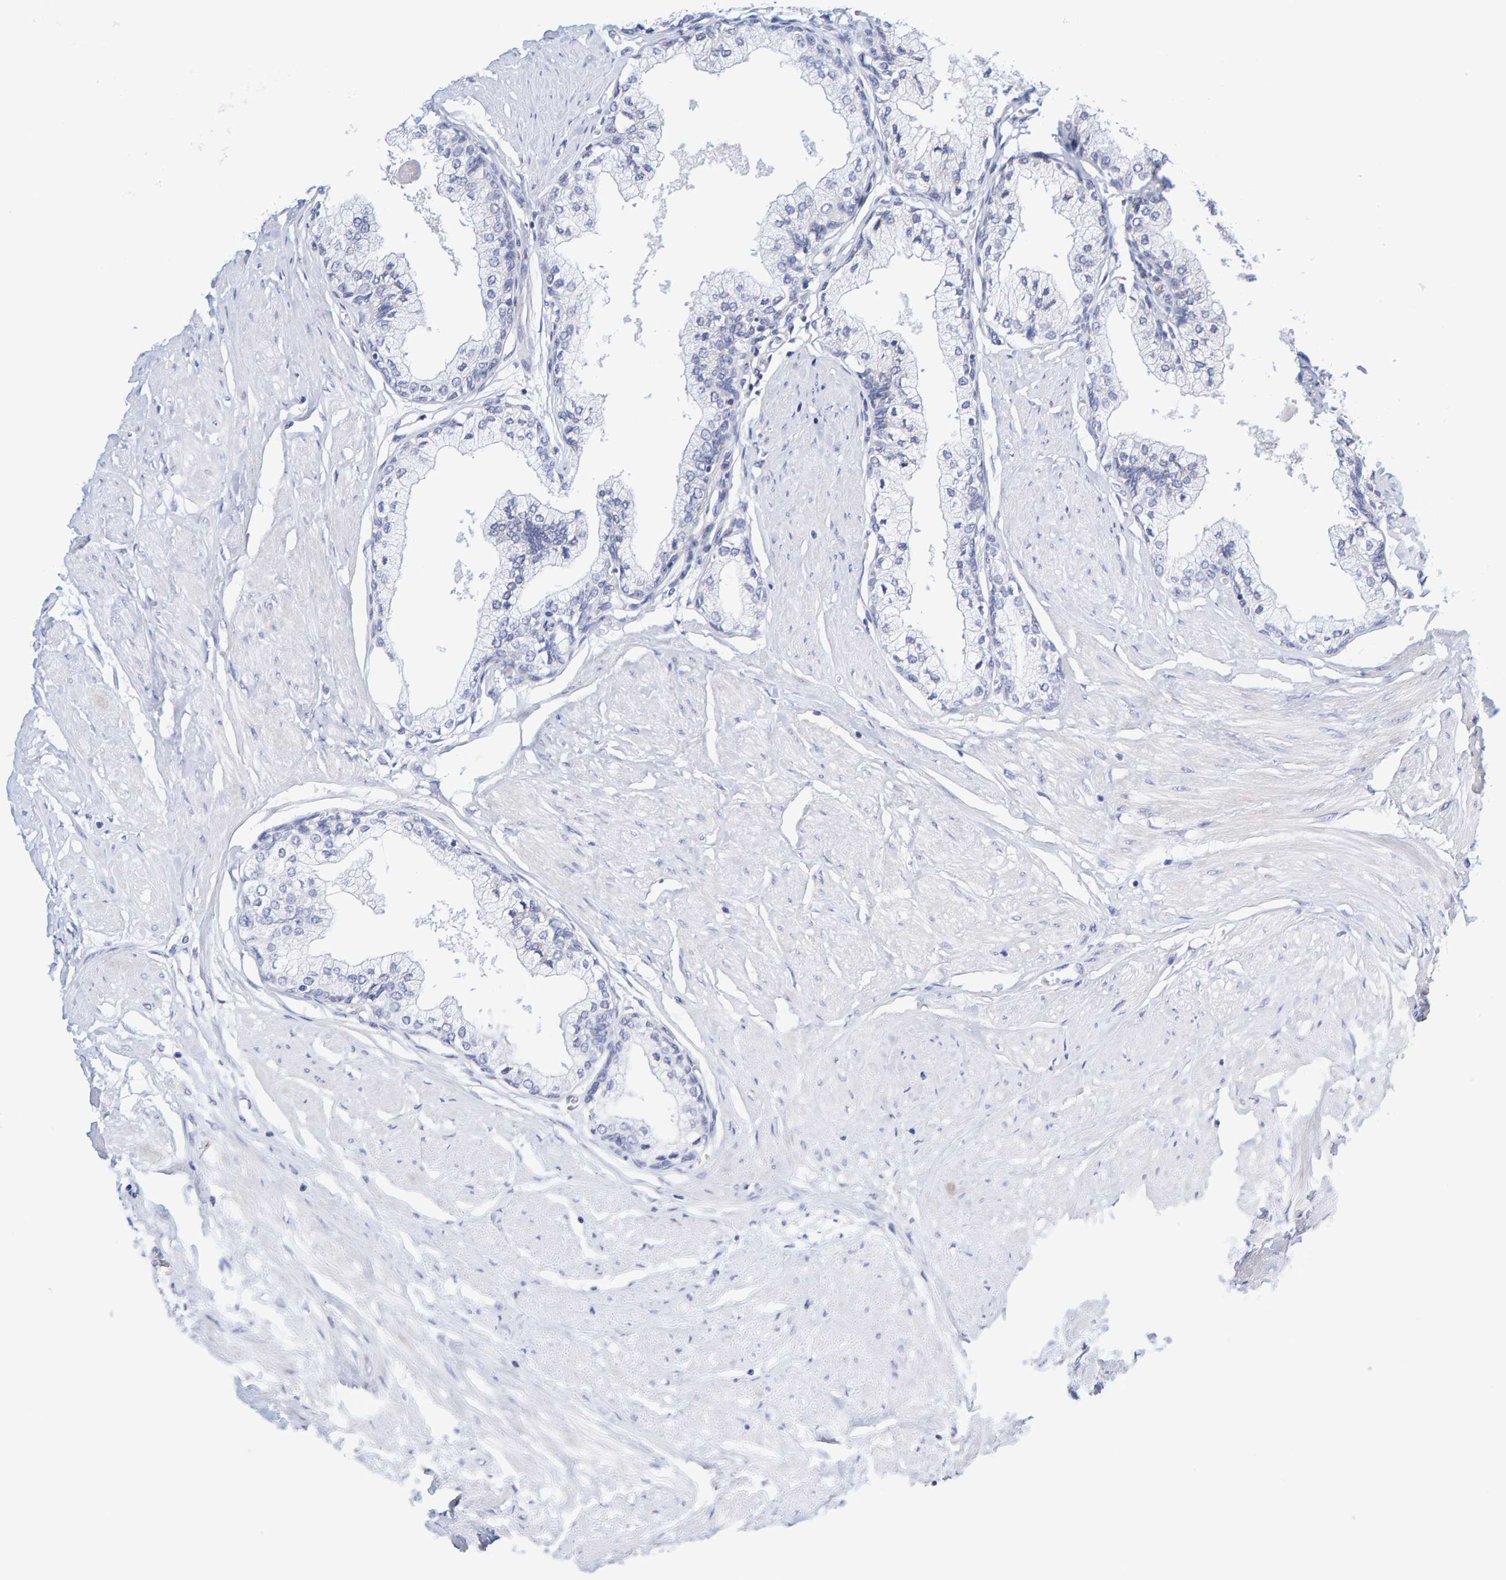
{"staining": {"intensity": "negative", "quantity": "none", "location": "none"}, "tissue": "seminal vesicle", "cell_type": "Glandular cells", "image_type": "normal", "snomed": [{"axis": "morphology", "description": "Normal tissue, NOS"}, {"axis": "topography", "description": "Prostate"}, {"axis": "topography", "description": "Seminal veicle"}], "caption": "Immunohistochemistry photomicrograph of normal seminal vesicle: human seminal vesicle stained with DAB demonstrates no significant protein positivity in glandular cells. (Stains: DAB IHC with hematoxylin counter stain, Microscopy: brightfield microscopy at high magnification).", "gene": "MOG", "patient": {"sex": "male", "age": 60}}